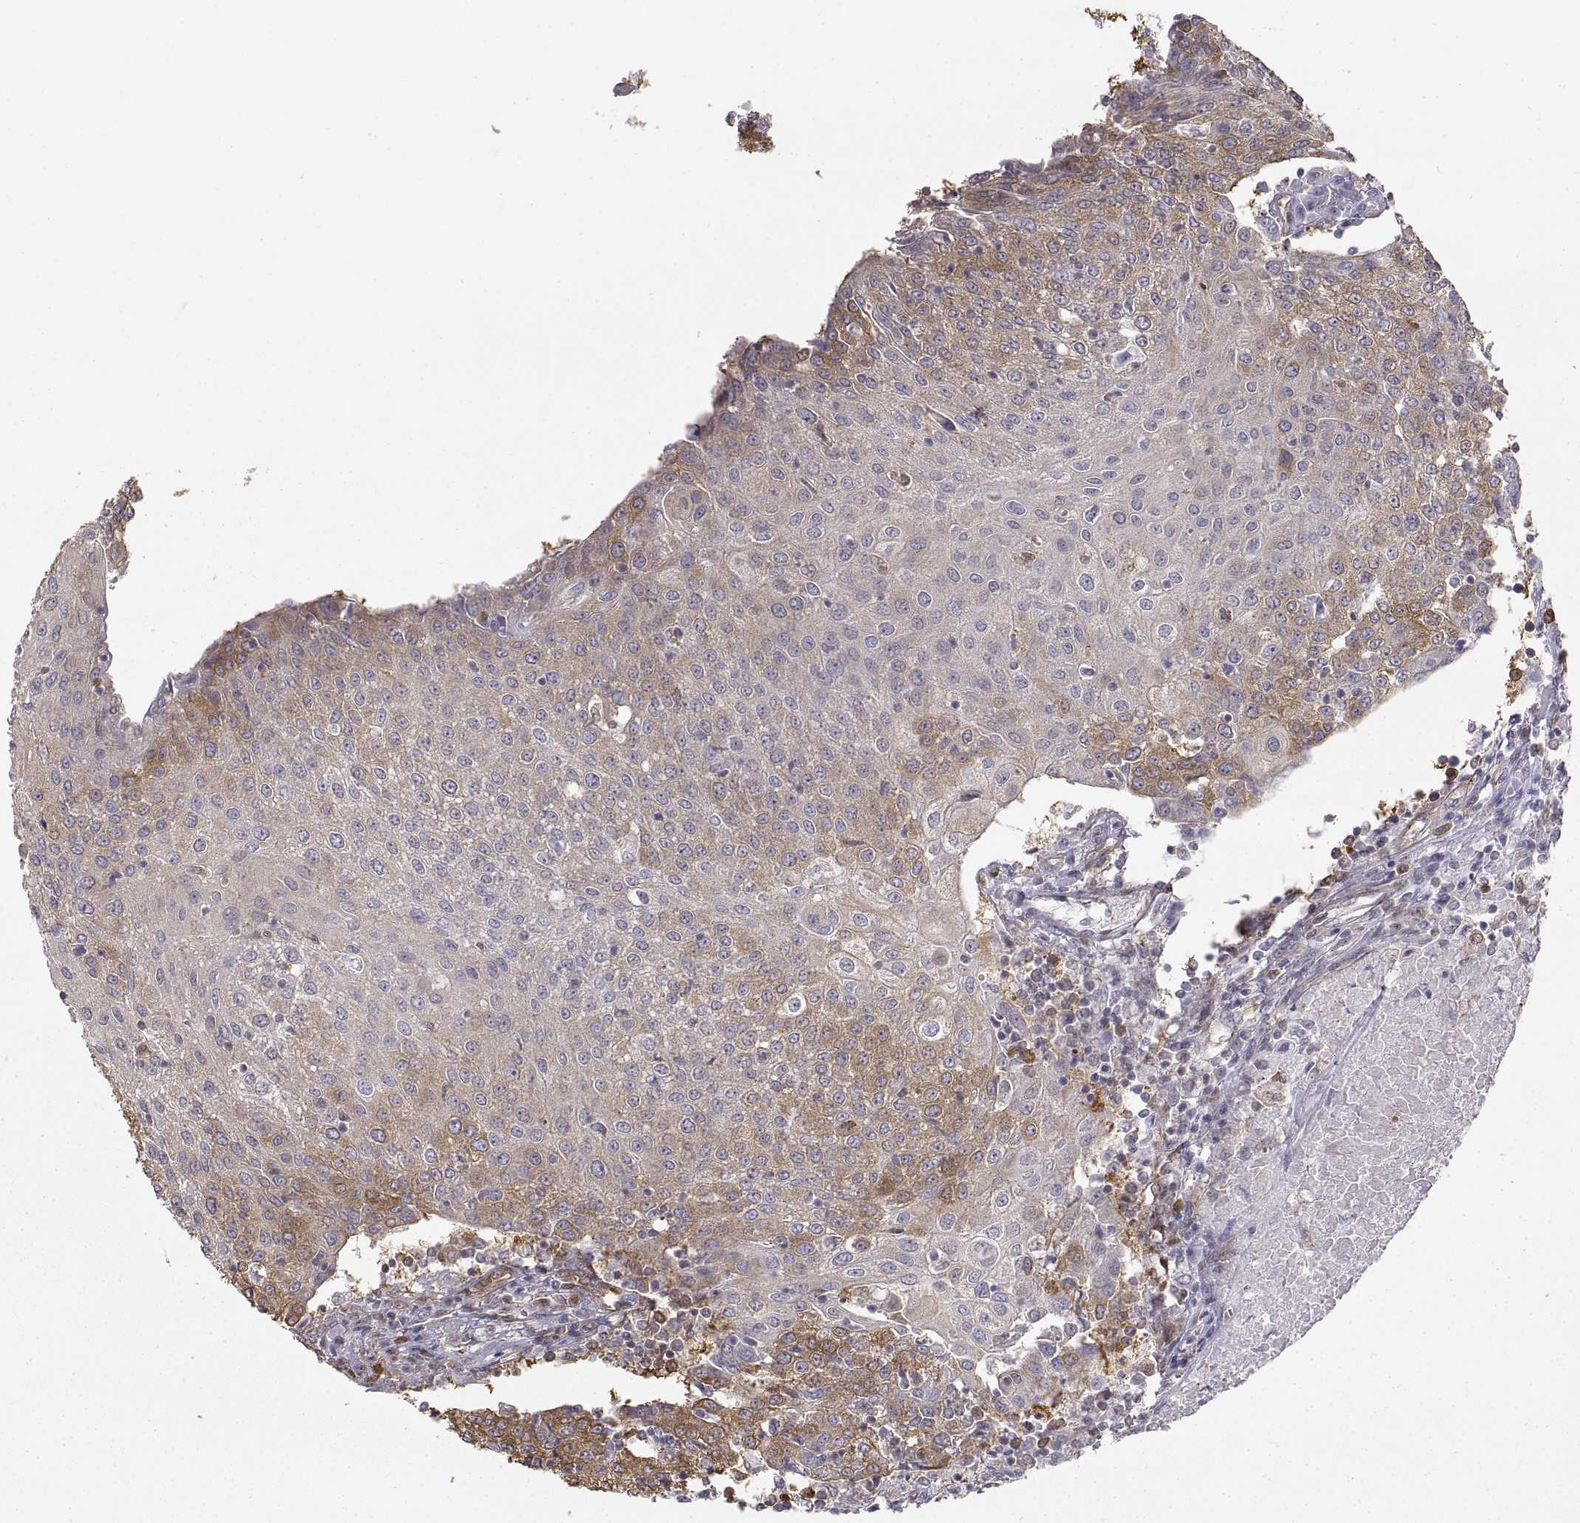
{"staining": {"intensity": "moderate", "quantity": "<25%", "location": "cytoplasmic/membranous"}, "tissue": "urothelial cancer", "cell_type": "Tumor cells", "image_type": "cancer", "snomed": [{"axis": "morphology", "description": "Urothelial carcinoma, High grade"}, {"axis": "topography", "description": "Urinary bladder"}], "caption": "Immunohistochemistry of urothelial cancer reveals low levels of moderate cytoplasmic/membranous staining in approximately <25% of tumor cells.", "gene": "HSP90AB1", "patient": {"sex": "female", "age": 85}}